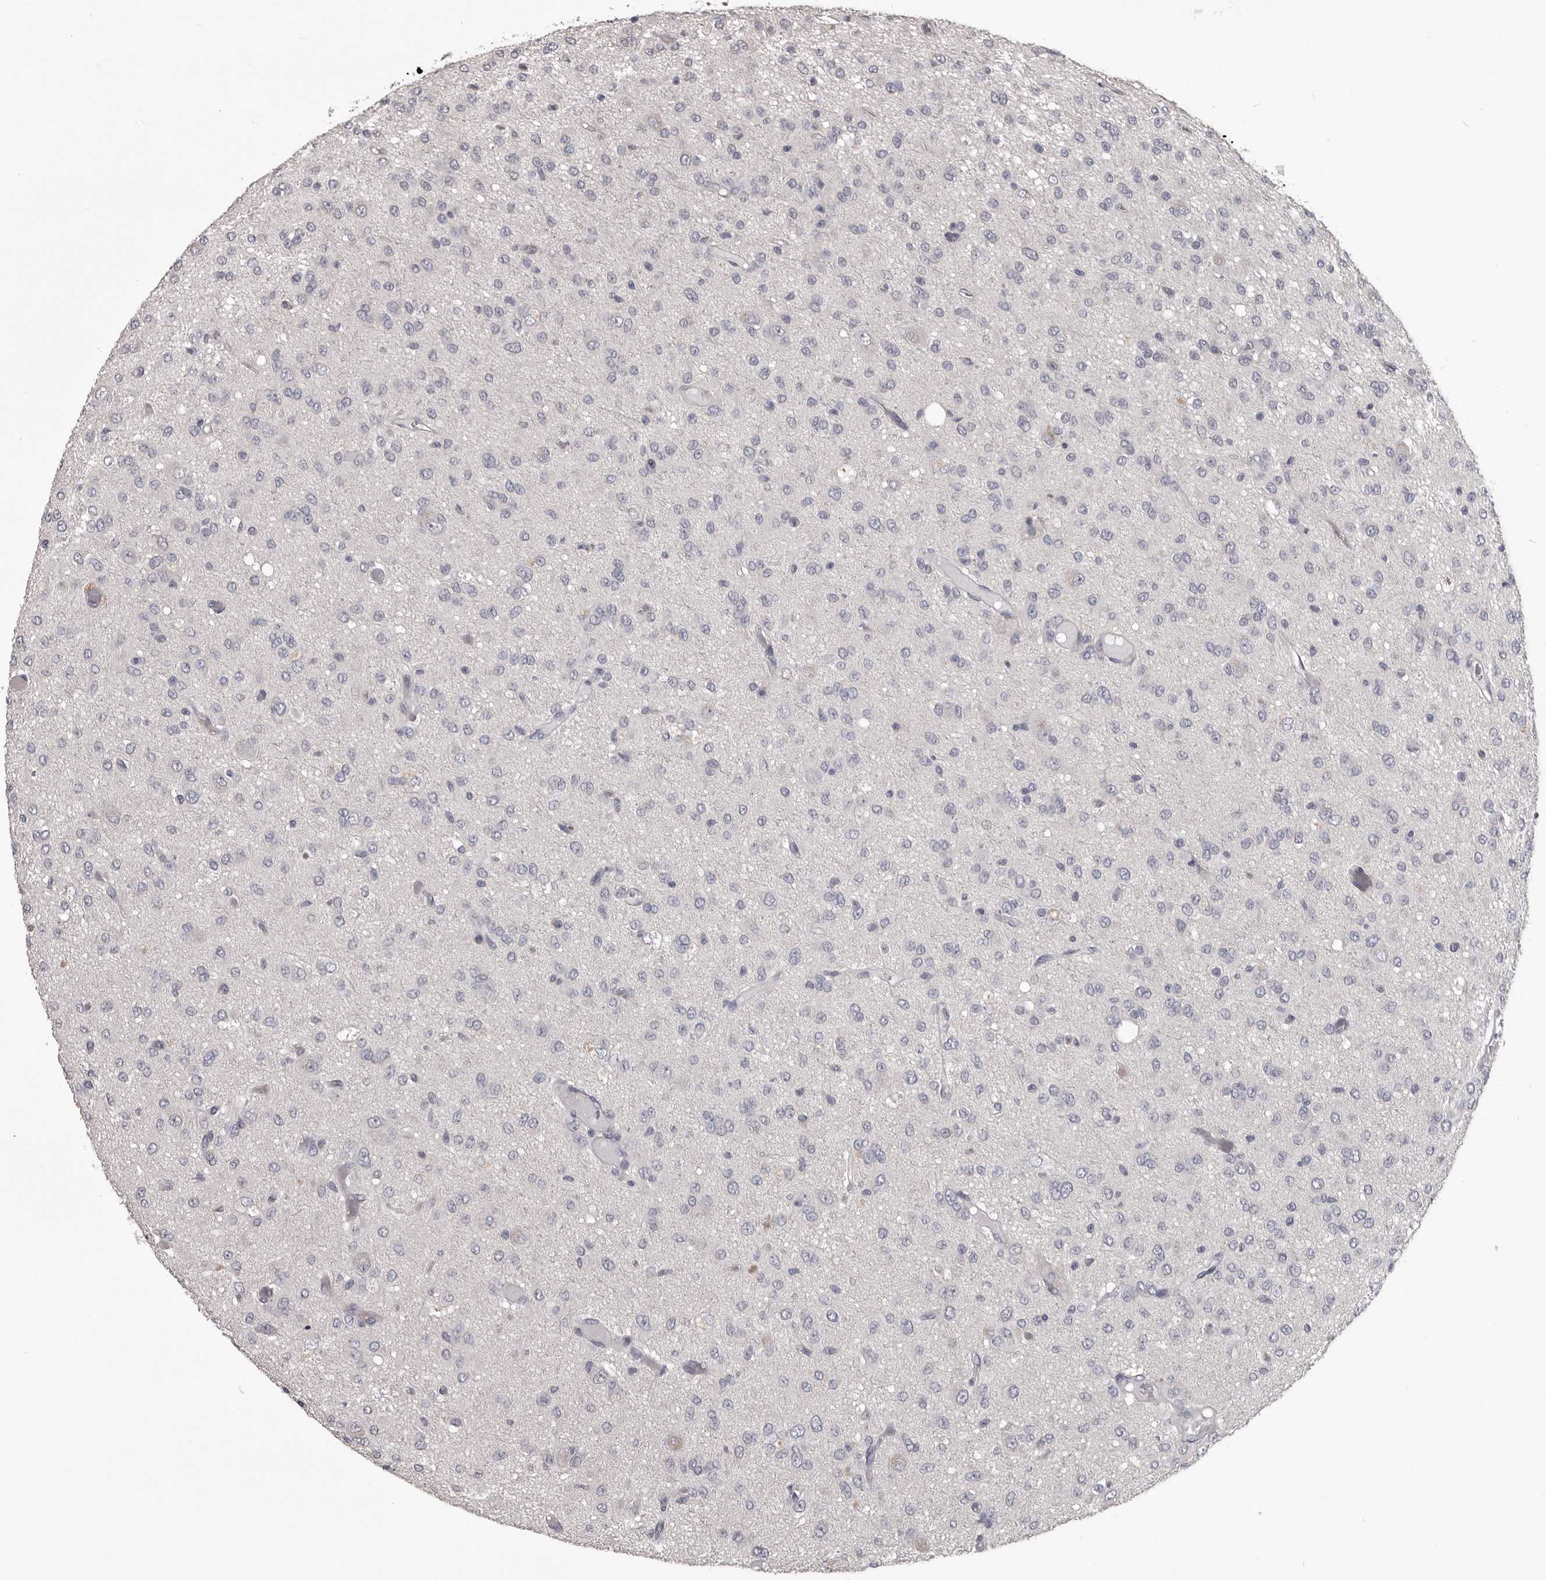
{"staining": {"intensity": "negative", "quantity": "none", "location": "none"}, "tissue": "glioma", "cell_type": "Tumor cells", "image_type": "cancer", "snomed": [{"axis": "morphology", "description": "Glioma, malignant, High grade"}, {"axis": "topography", "description": "Brain"}], "caption": "A photomicrograph of malignant high-grade glioma stained for a protein exhibits no brown staining in tumor cells.", "gene": "LPAR6", "patient": {"sex": "female", "age": 59}}